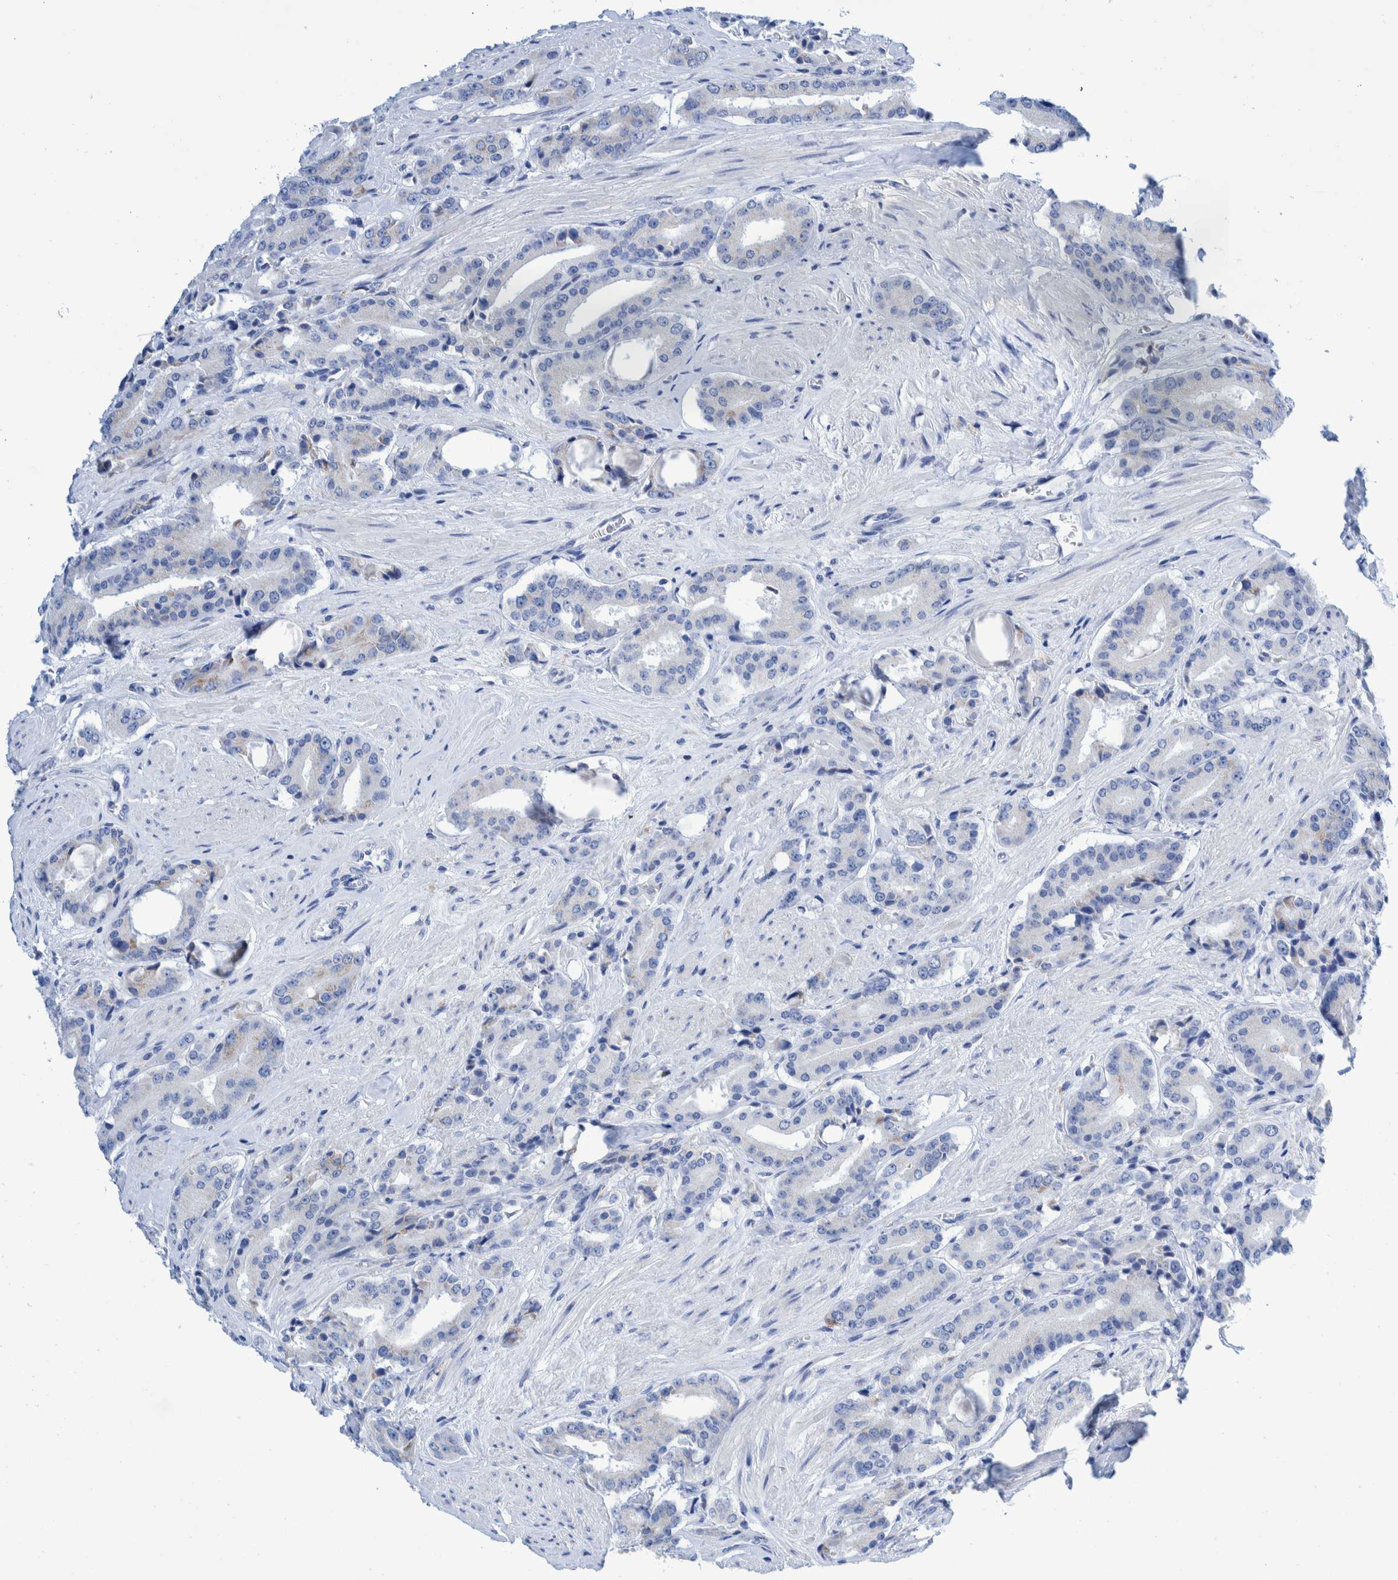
{"staining": {"intensity": "negative", "quantity": "none", "location": "none"}, "tissue": "prostate cancer", "cell_type": "Tumor cells", "image_type": "cancer", "snomed": [{"axis": "morphology", "description": "Adenocarcinoma, High grade"}, {"axis": "topography", "description": "Prostate"}], "caption": "A high-resolution photomicrograph shows IHC staining of prostate cancer (adenocarcinoma (high-grade)), which displays no significant positivity in tumor cells.", "gene": "KRT14", "patient": {"sex": "male", "age": 71}}